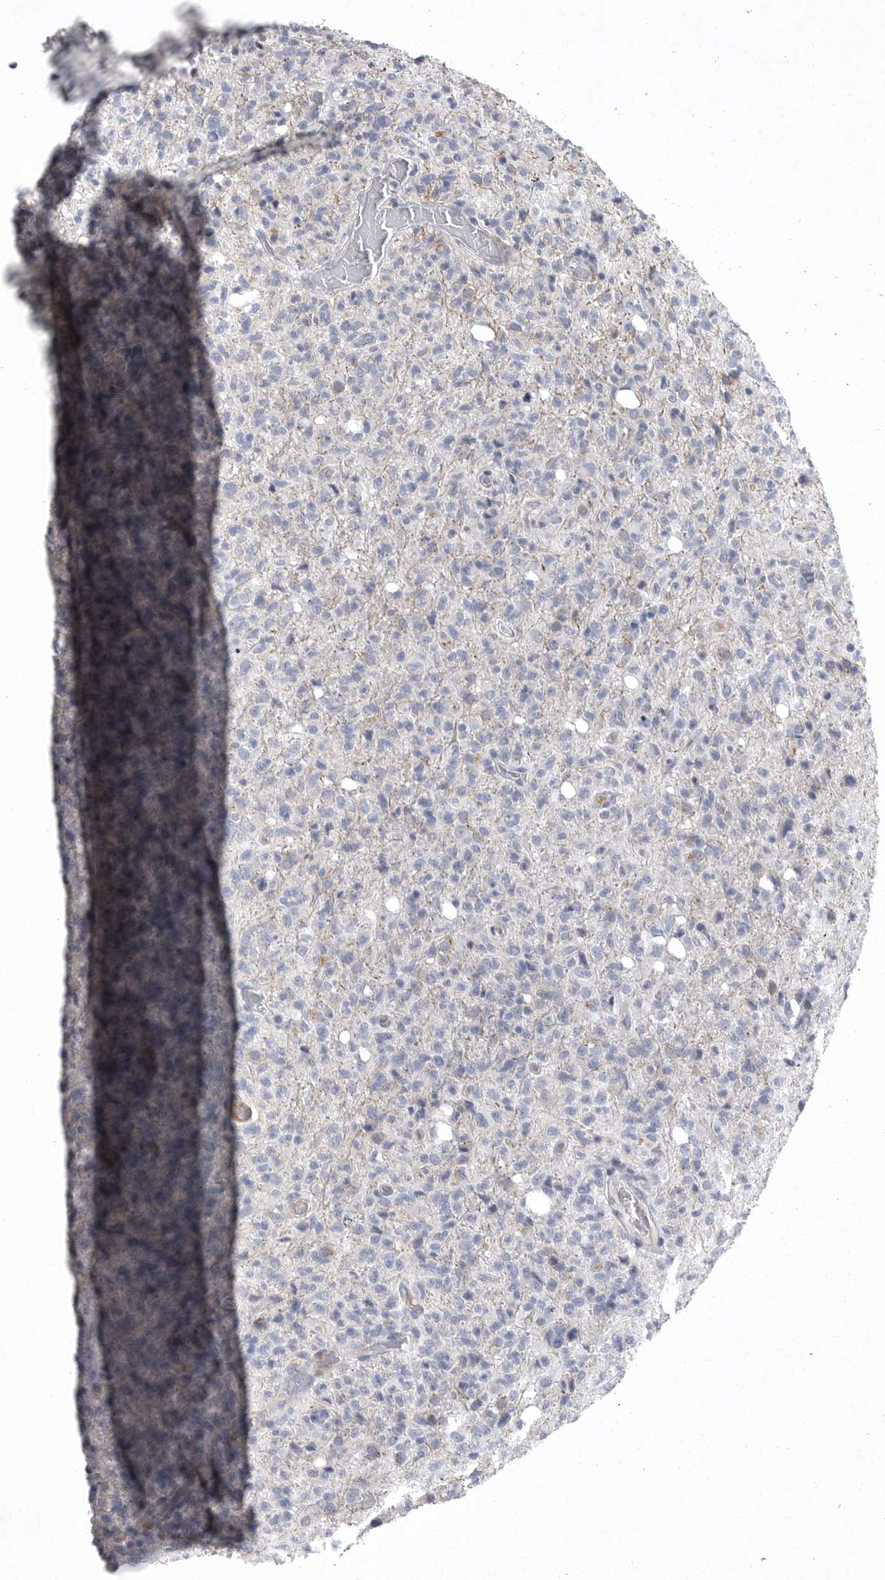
{"staining": {"intensity": "negative", "quantity": "none", "location": "none"}, "tissue": "glioma", "cell_type": "Tumor cells", "image_type": "cancer", "snomed": [{"axis": "morphology", "description": "Glioma, malignant, High grade"}, {"axis": "topography", "description": "Brain"}], "caption": "DAB (3,3'-diaminobenzidine) immunohistochemical staining of malignant glioma (high-grade) exhibits no significant expression in tumor cells.", "gene": "CRP", "patient": {"sex": "female", "age": 57}}